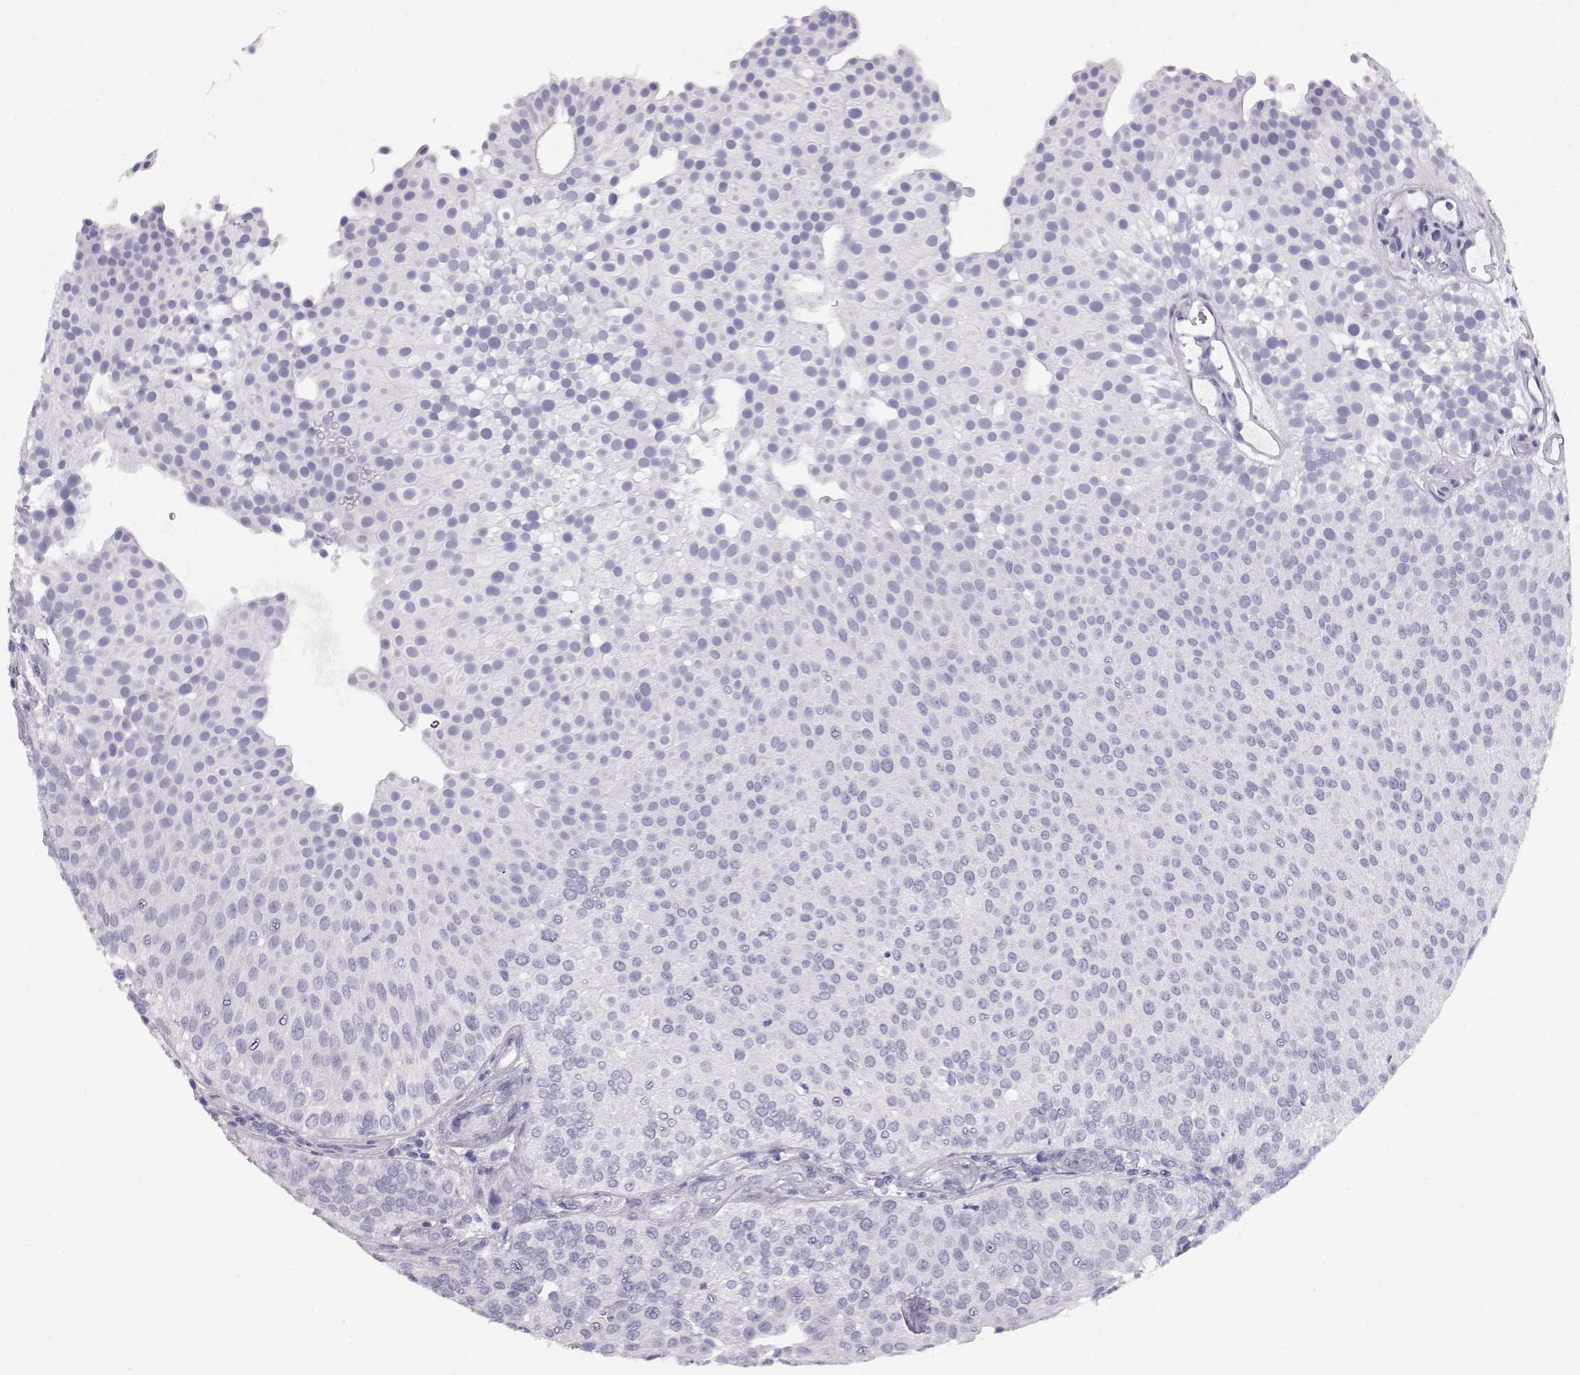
{"staining": {"intensity": "negative", "quantity": "none", "location": "none"}, "tissue": "urothelial cancer", "cell_type": "Tumor cells", "image_type": "cancer", "snomed": [{"axis": "morphology", "description": "Urothelial carcinoma, Low grade"}, {"axis": "topography", "description": "Urinary bladder"}], "caption": "Low-grade urothelial carcinoma stained for a protein using IHC demonstrates no expression tumor cells.", "gene": "TKTL1", "patient": {"sex": "female", "age": 87}}